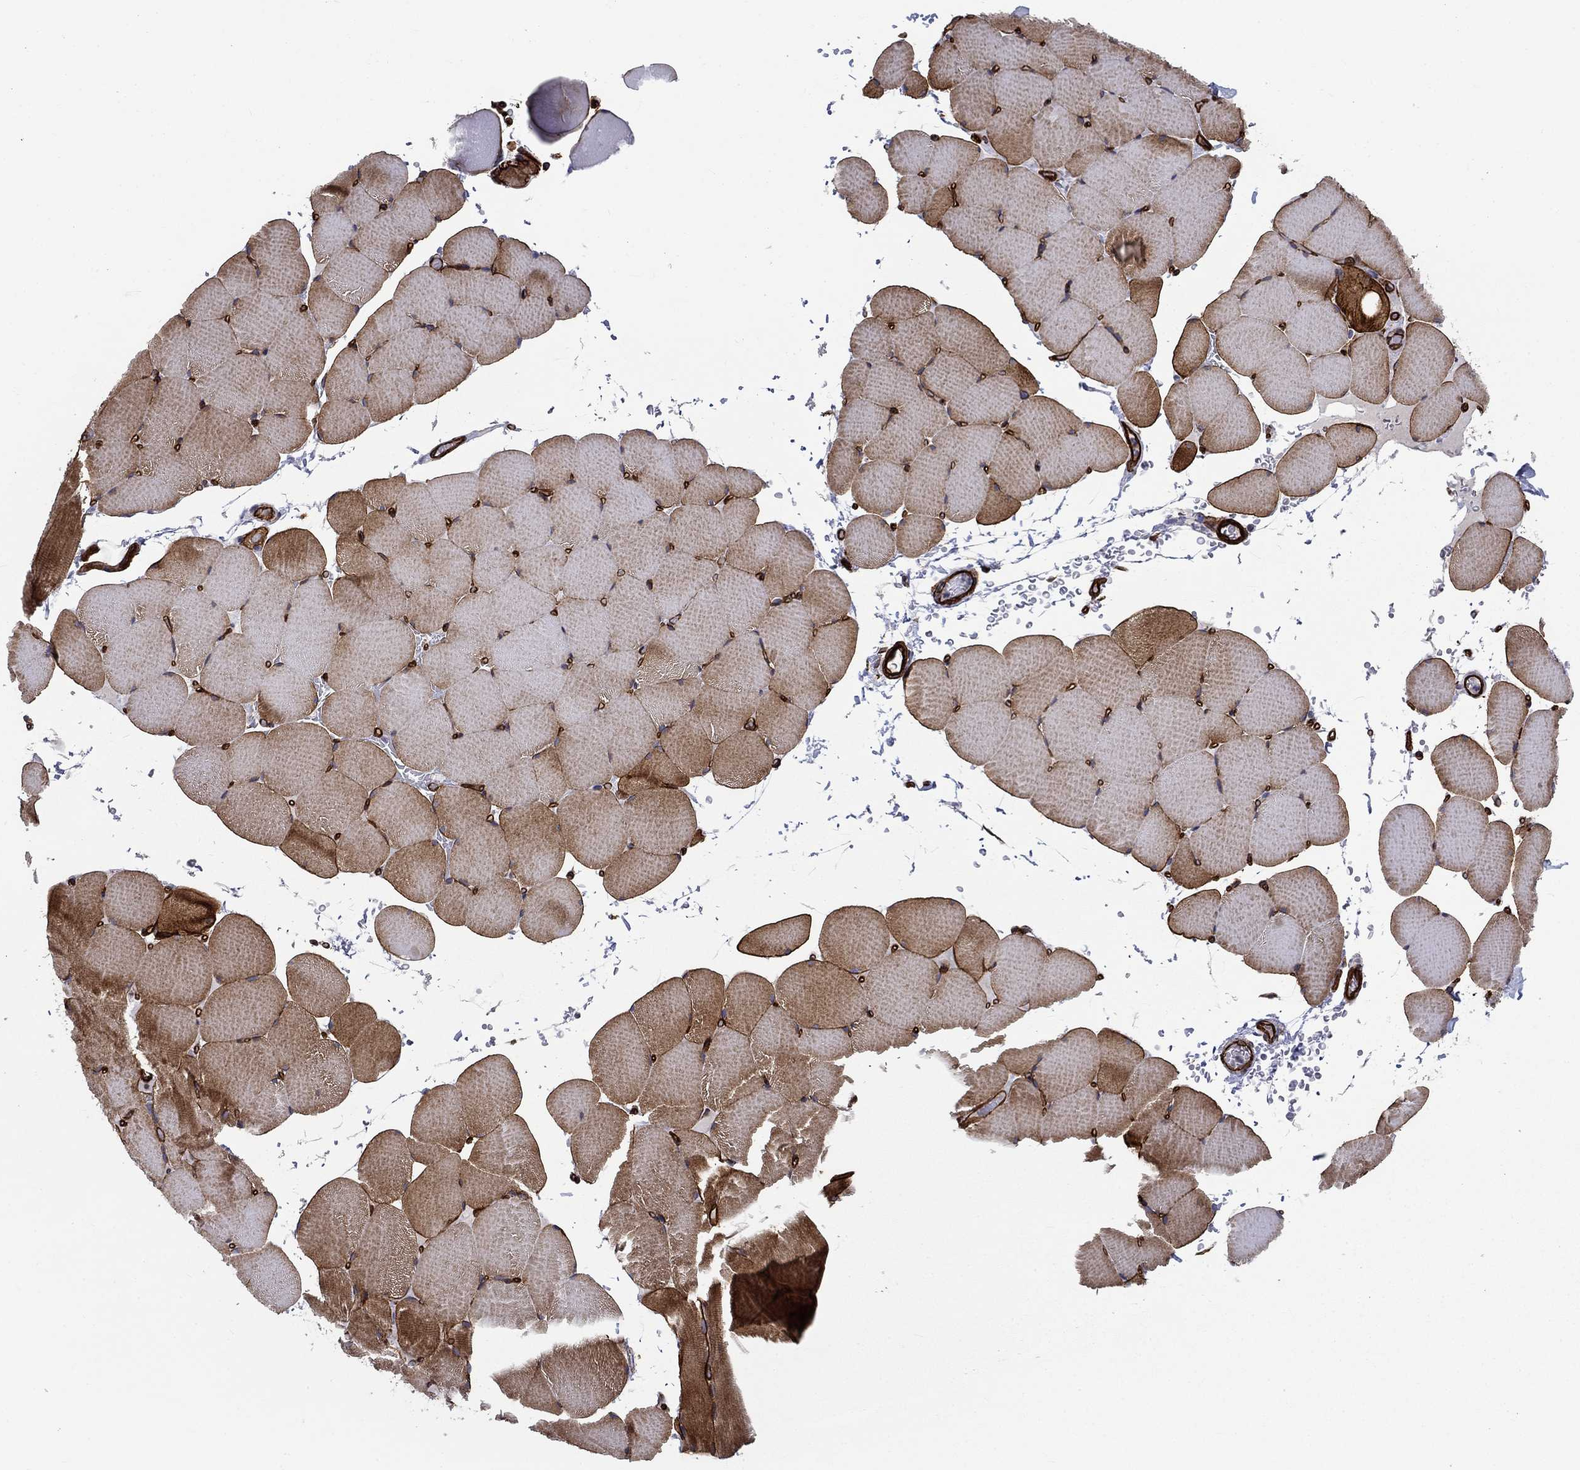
{"staining": {"intensity": "moderate", "quantity": "25%-75%", "location": "cytoplasmic/membranous"}, "tissue": "skeletal muscle", "cell_type": "Myocytes", "image_type": "normal", "snomed": [{"axis": "morphology", "description": "Normal tissue, NOS"}, {"axis": "topography", "description": "Skeletal muscle"}], "caption": "Myocytes reveal medium levels of moderate cytoplasmic/membranous positivity in about 25%-75% of cells in unremarkable skeletal muscle.", "gene": "SYNC", "patient": {"sex": "female", "age": 37}}